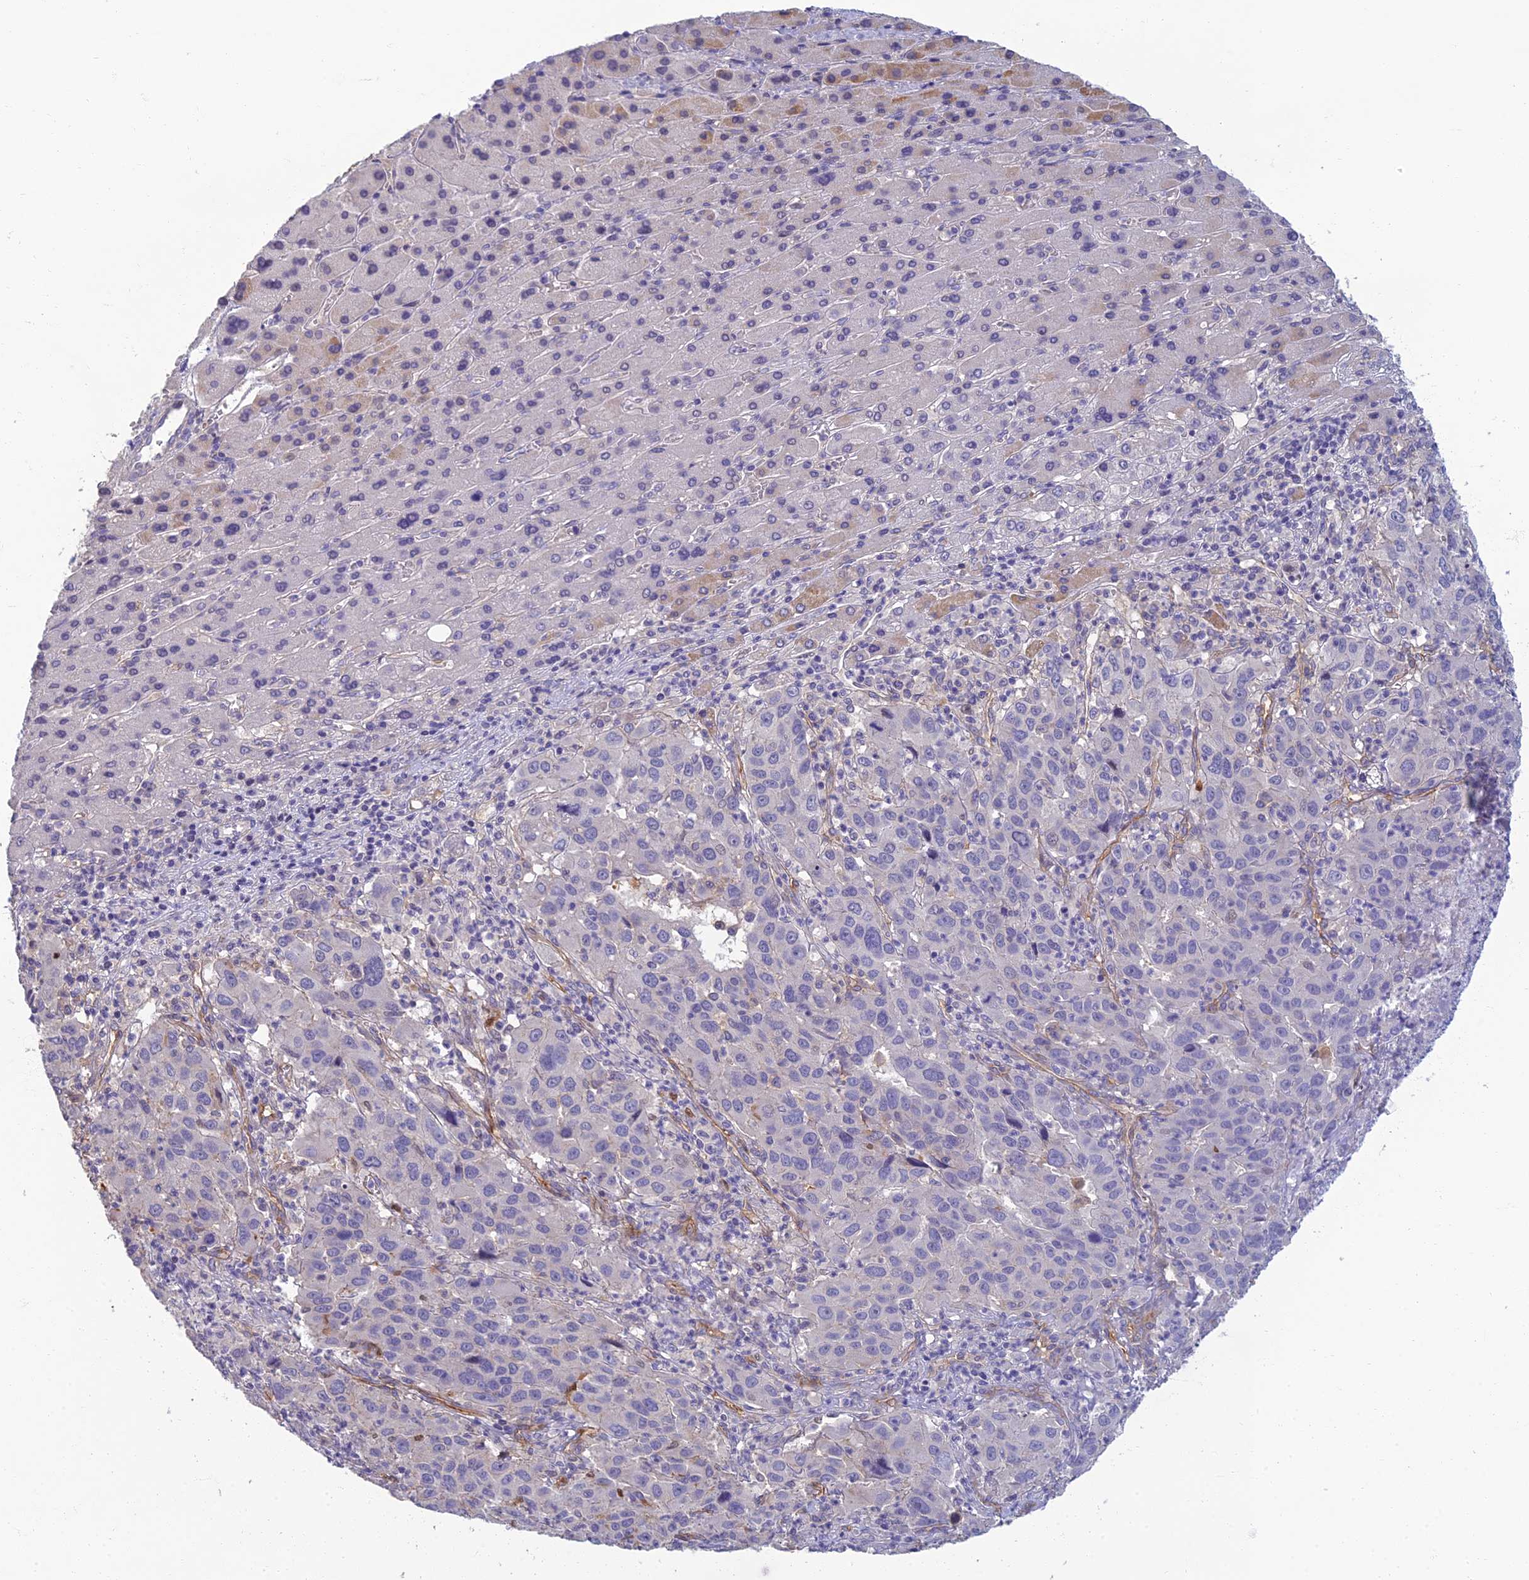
{"staining": {"intensity": "negative", "quantity": "none", "location": "none"}, "tissue": "liver cancer", "cell_type": "Tumor cells", "image_type": "cancer", "snomed": [{"axis": "morphology", "description": "Carcinoma, Hepatocellular, NOS"}, {"axis": "topography", "description": "Liver"}], "caption": "This is an immunohistochemistry micrograph of human liver cancer (hepatocellular carcinoma). There is no staining in tumor cells.", "gene": "NEURL1", "patient": {"sex": "male", "age": 63}}